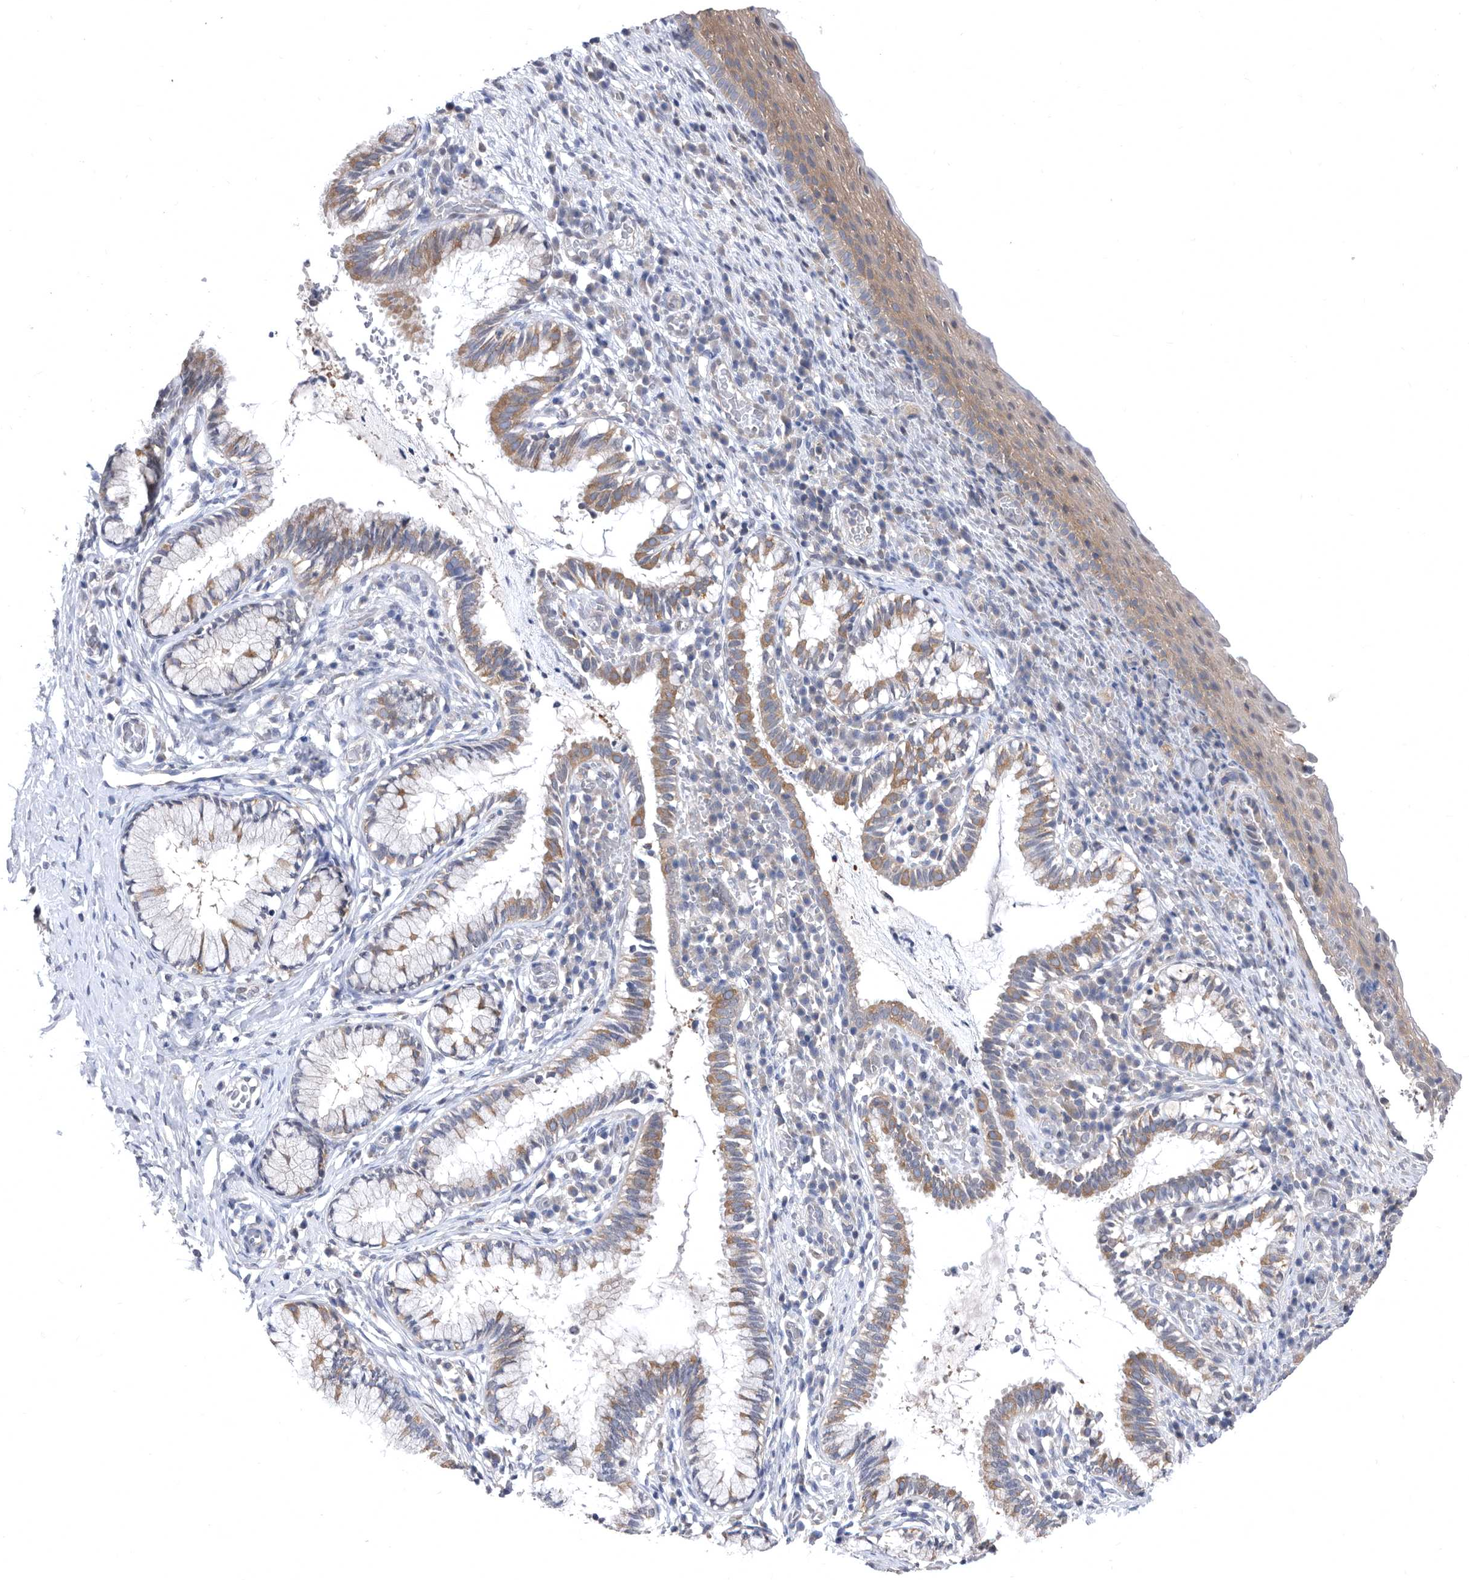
{"staining": {"intensity": "moderate", "quantity": "25%-75%", "location": "cytoplasmic/membranous"}, "tissue": "cervix", "cell_type": "Glandular cells", "image_type": "normal", "snomed": [{"axis": "morphology", "description": "Normal tissue, NOS"}, {"axis": "topography", "description": "Cervix"}], "caption": "The image shows immunohistochemical staining of normal cervix. There is moderate cytoplasmic/membranous staining is identified in approximately 25%-75% of glandular cells.", "gene": "CCT4", "patient": {"sex": "female", "age": 27}}